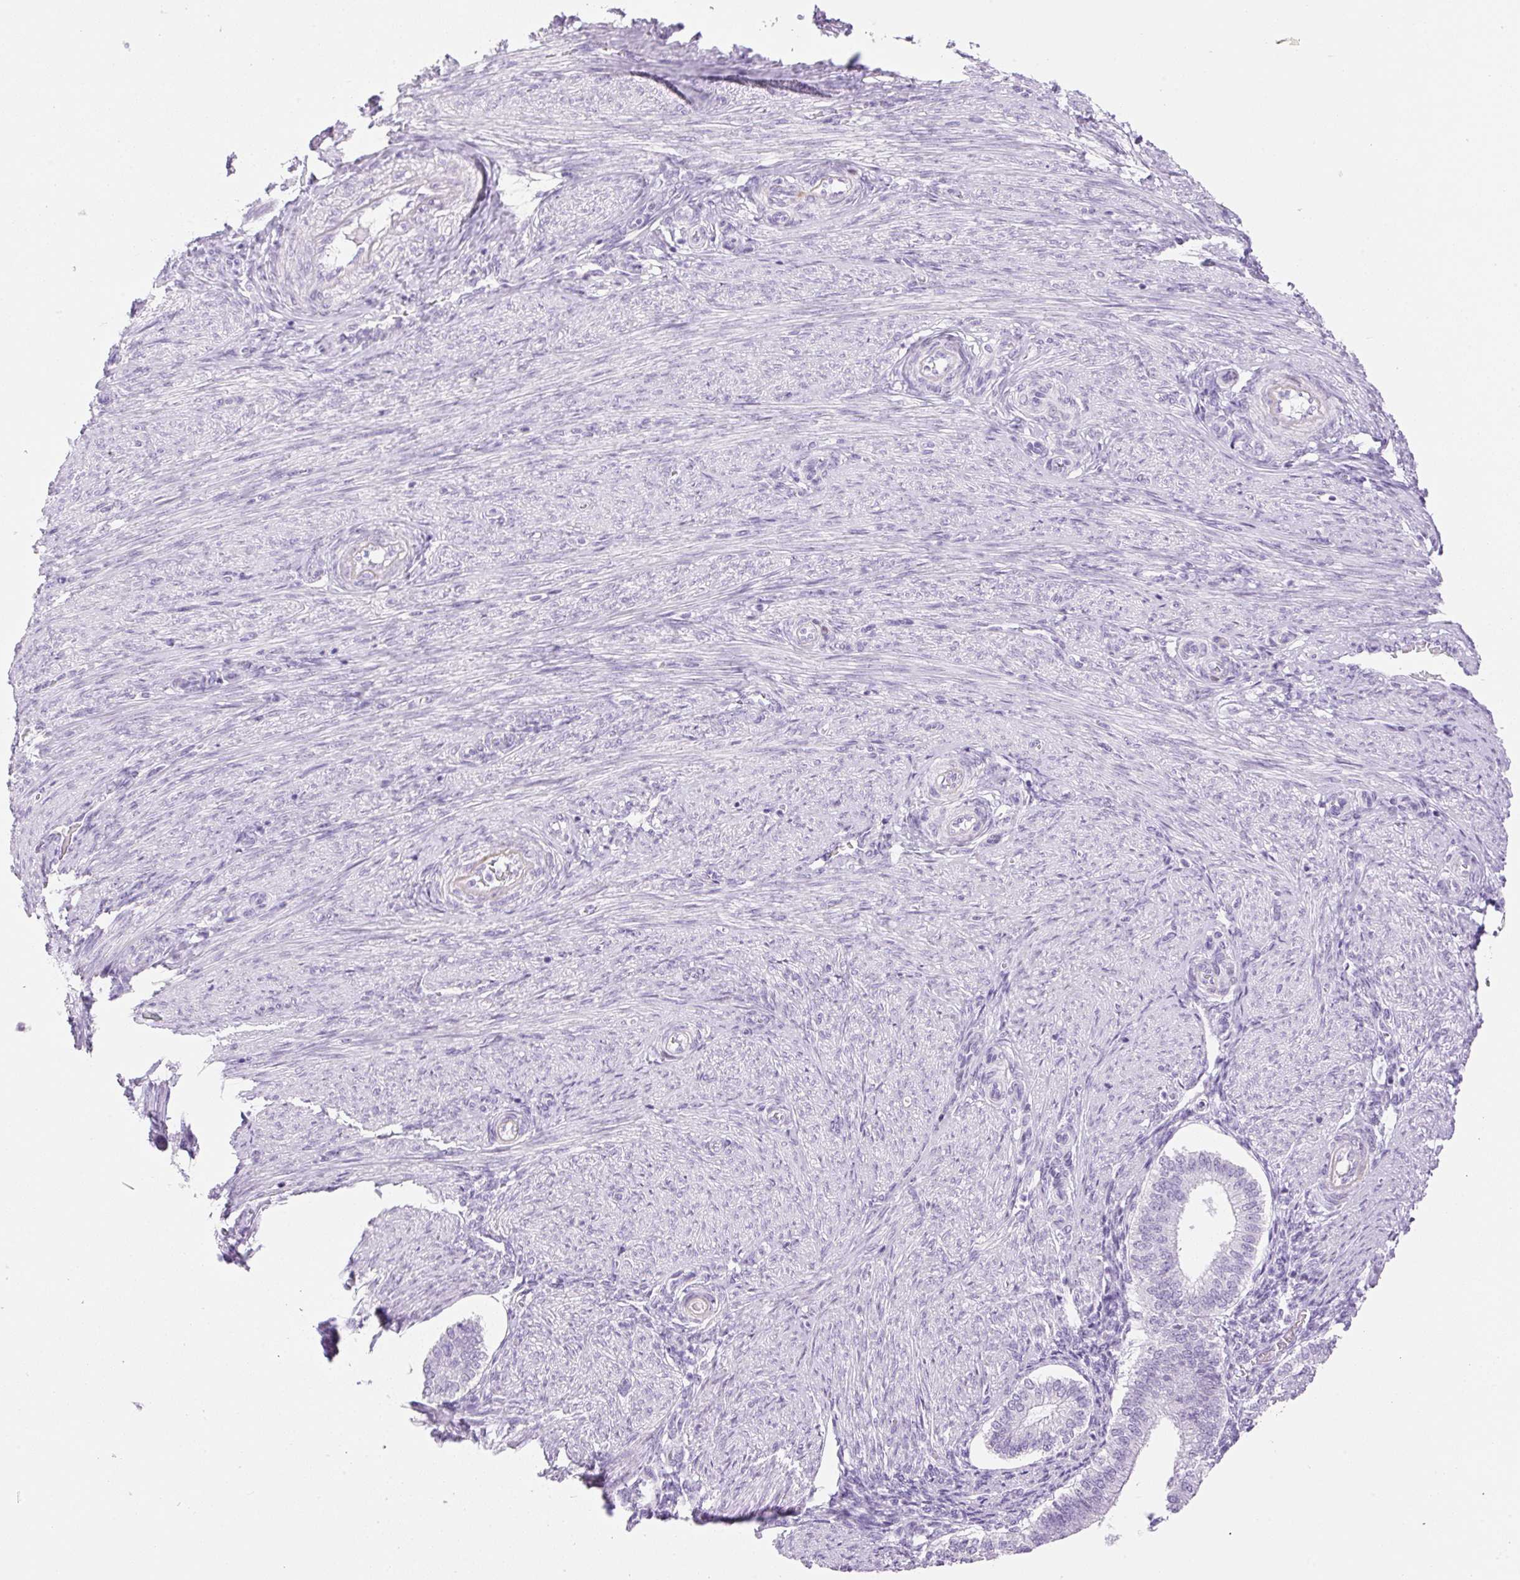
{"staining": {"intensity": "negative", "quantity": "none", "location": "none"}, "tissue": "endometrium", "cell_type": "Cells in endometrial stroma", "image_type": "normal", "snomed": [{"axis": "morphology", "description": "Normal tissue, NOS"}, {"axis": "topography", "description": "Endometrium"}], "caption": "This is a photomicrograph of immunohistochemistry (IHC) staining of benign endometrium, which shows no positivity in cells in endometrial stroma.", "gene": "SP140L", "patient": {"sex": "female", "age": 25}}